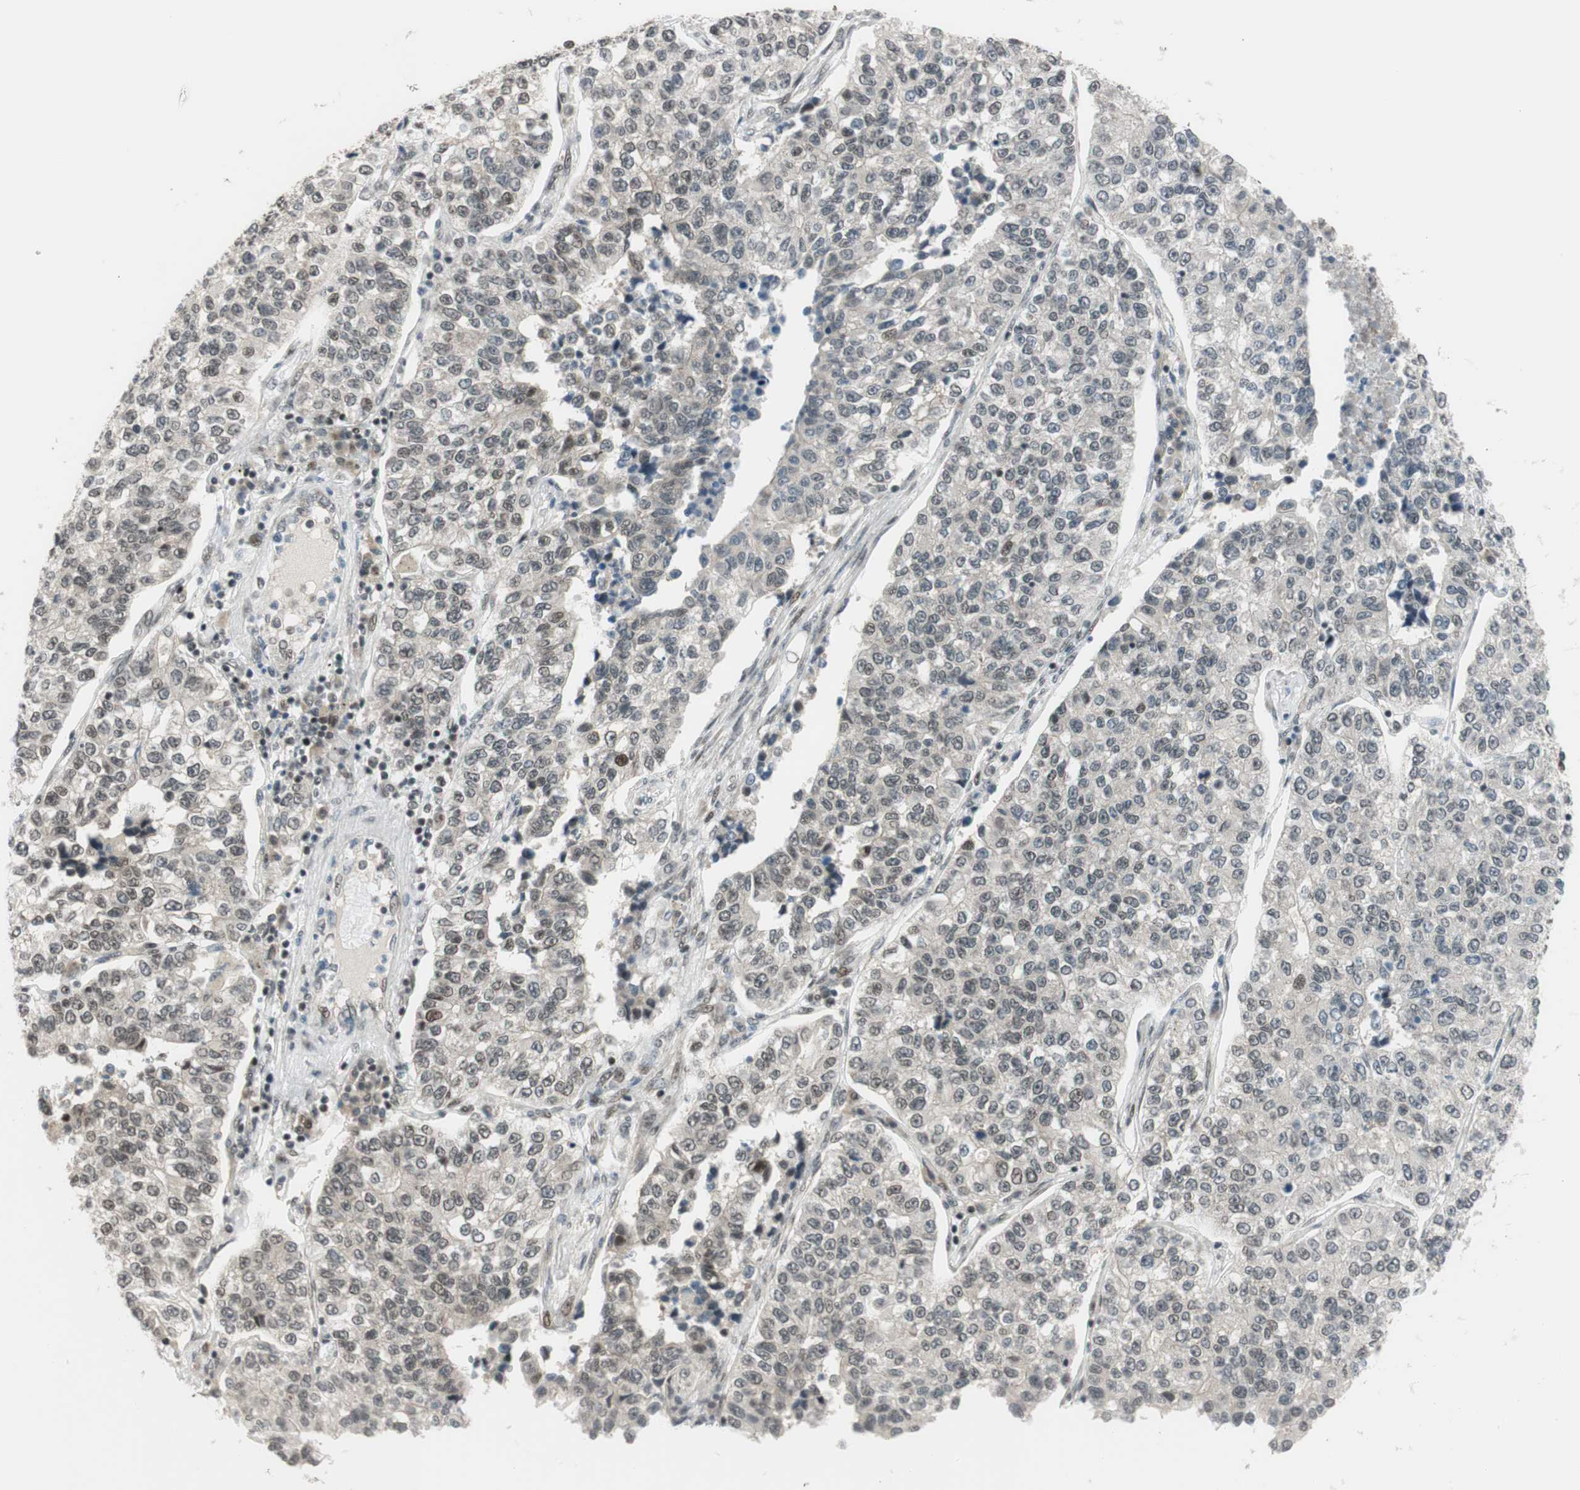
{"staining": {"intensity": "weak", "quantity": ">75%", "location": "cytoplasmic/membranous"}, "tissue": "lung cancer", "cell_type": "Tumor cells", "image_type": "cancer", "snomed": [{"axis": "morphology", "description": "Adenocarcinoma, NOS"}, {"axis": "topography", "description": "Lung"}], "caption": "IHC of lung cancer shows low levels of weak cytoplasmic/membranous expression in about >75% of tumor cells.", "gene": "BRMS1", "patient": {"sex": "male", "age": 49}}